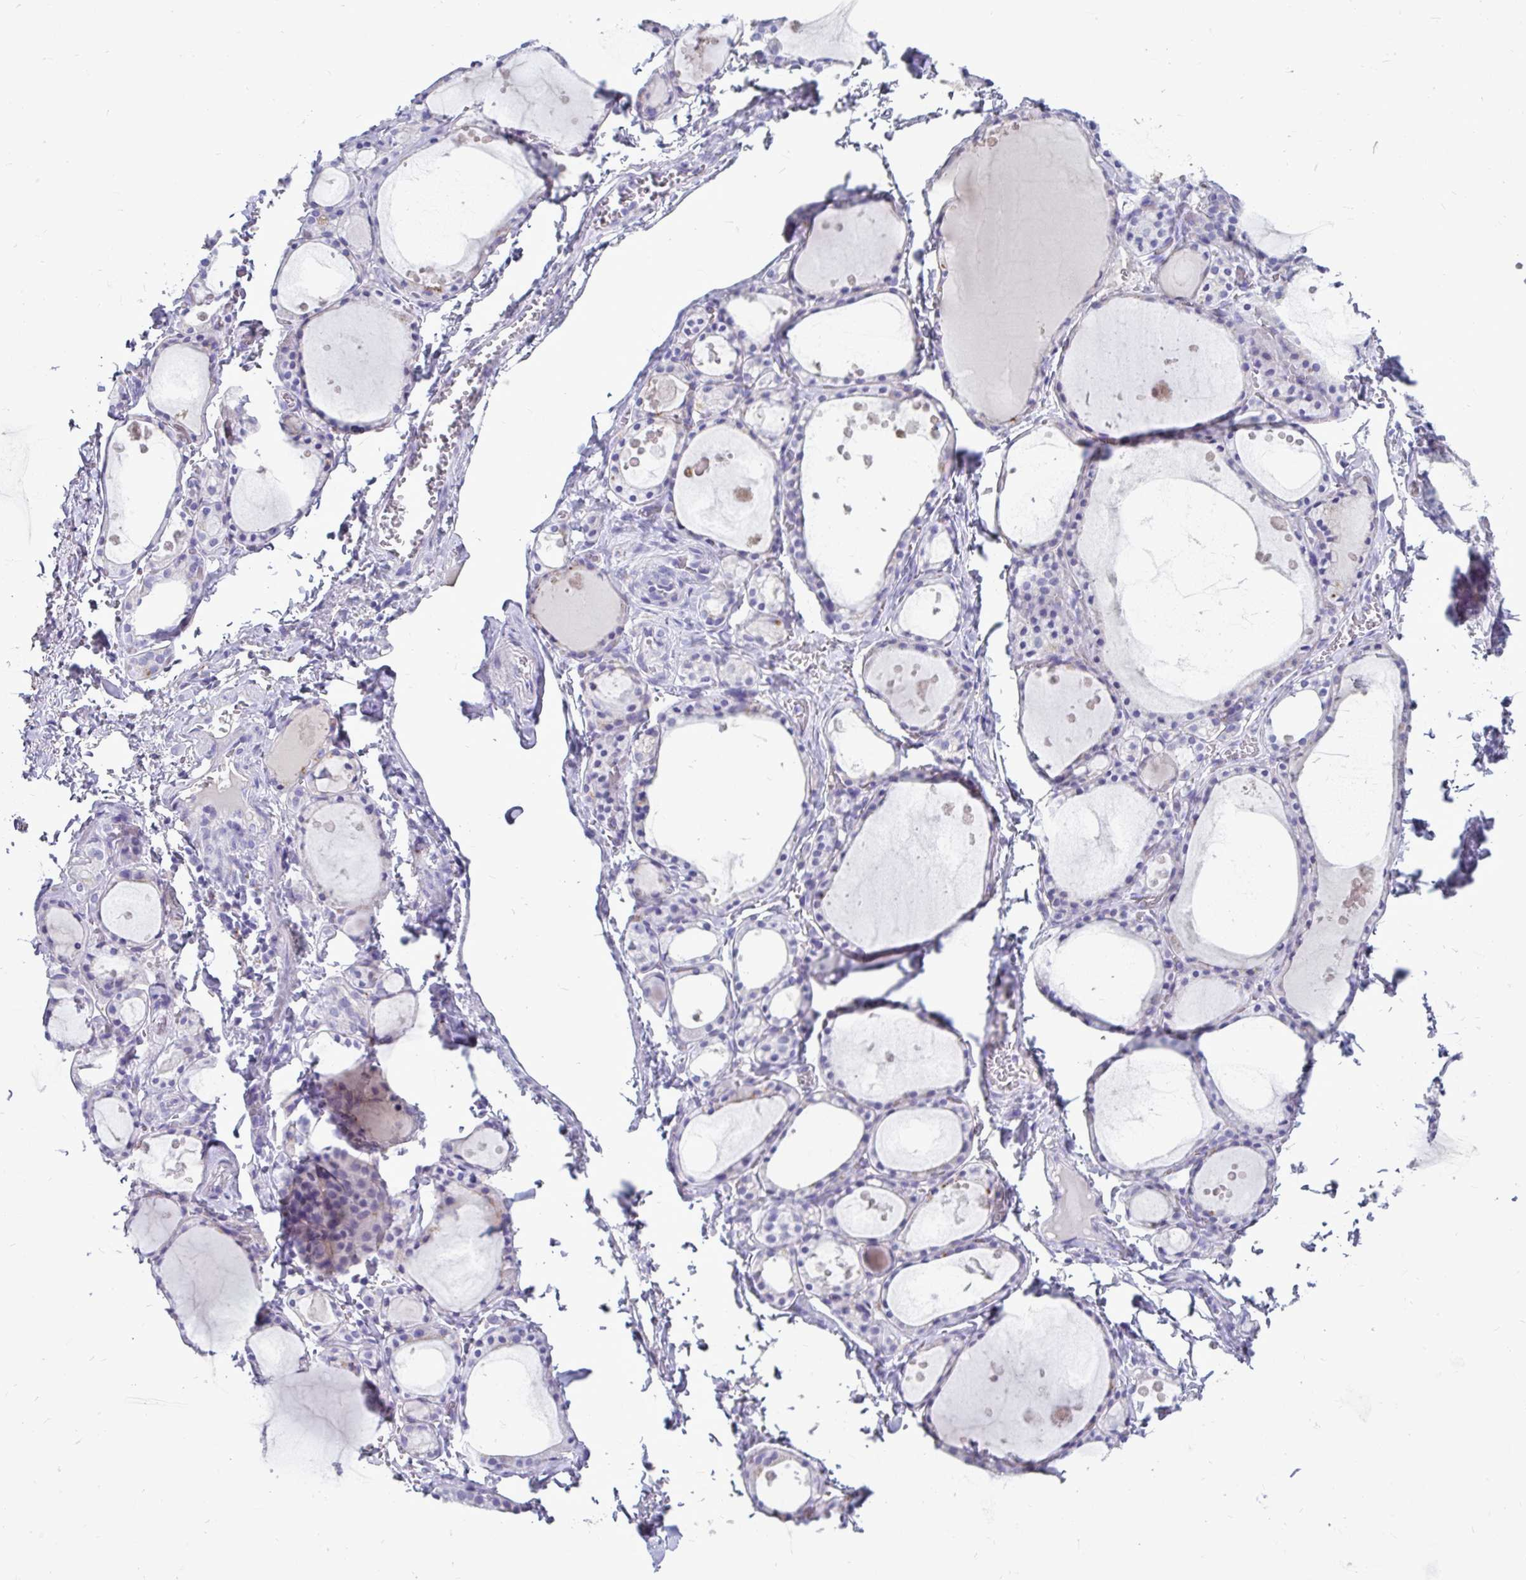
{"staining": {"intensity": "negative", "quantity": "none", "location": "none"}, "tissue": "thyroid gland", "cell_type": "Glandular cells", "image_type": "normal", "snomed": [{"axis": "morphology", "description": "Normal tissue, NOS"}, {"axis": "topography", "description": "Thyroid gland"}], "caption": "Immunohistochemistry of unremarkable thyroid gland demonstrates no staining in glandular cells.", "gene": "CTSZ", "patient": {"sex": "male", "age": 68}}